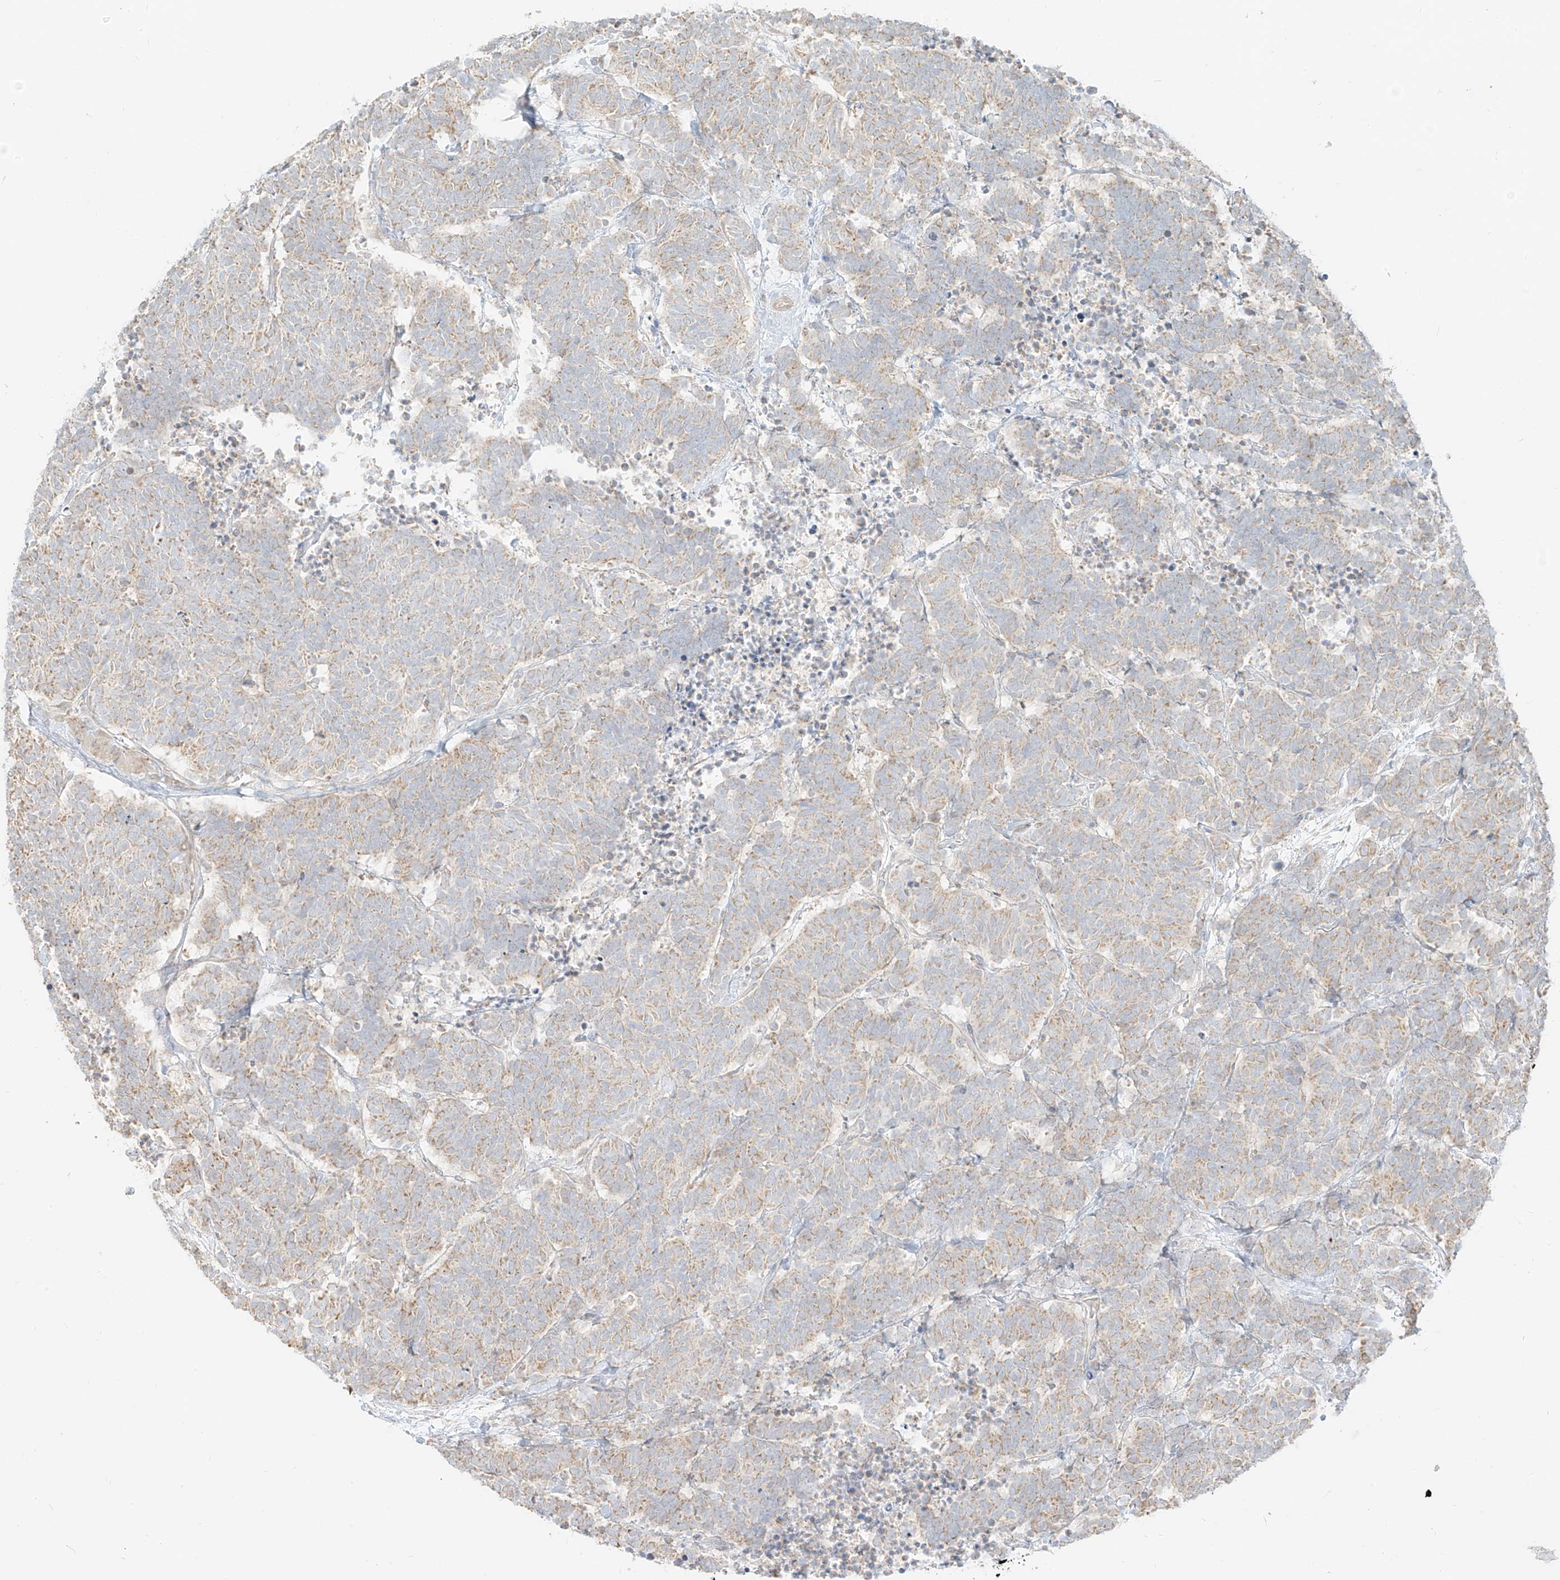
{"staining": {"intensity": "weak", "quantity": "25%-75%", "location": "cytoplasmic/membranous"}, "tissue": "carcinoid", "cell_type": "Tumor cells", "image_type": "cancer", "snomed": [{"axis": "morphology", "description": "Carcinoma, NOS"}, {"axis": "morphology", "description": "Carcinoid, malignant, NOS"}, {"axis": "topography", "description": "Urinary bladder"}], "caption": "Immunohistochemistry (DAB (3,3'-diaminobenzidine)) staining of human carcinoma displays weak cytoplasmic/membranous protein expression in approximately 25%-75% of tumor cells. (brown staining indicates protein expression, while blue staining denotes nuclei).", "gene": "ZIM3", "patient": {"sex": "male", "age": 57}}